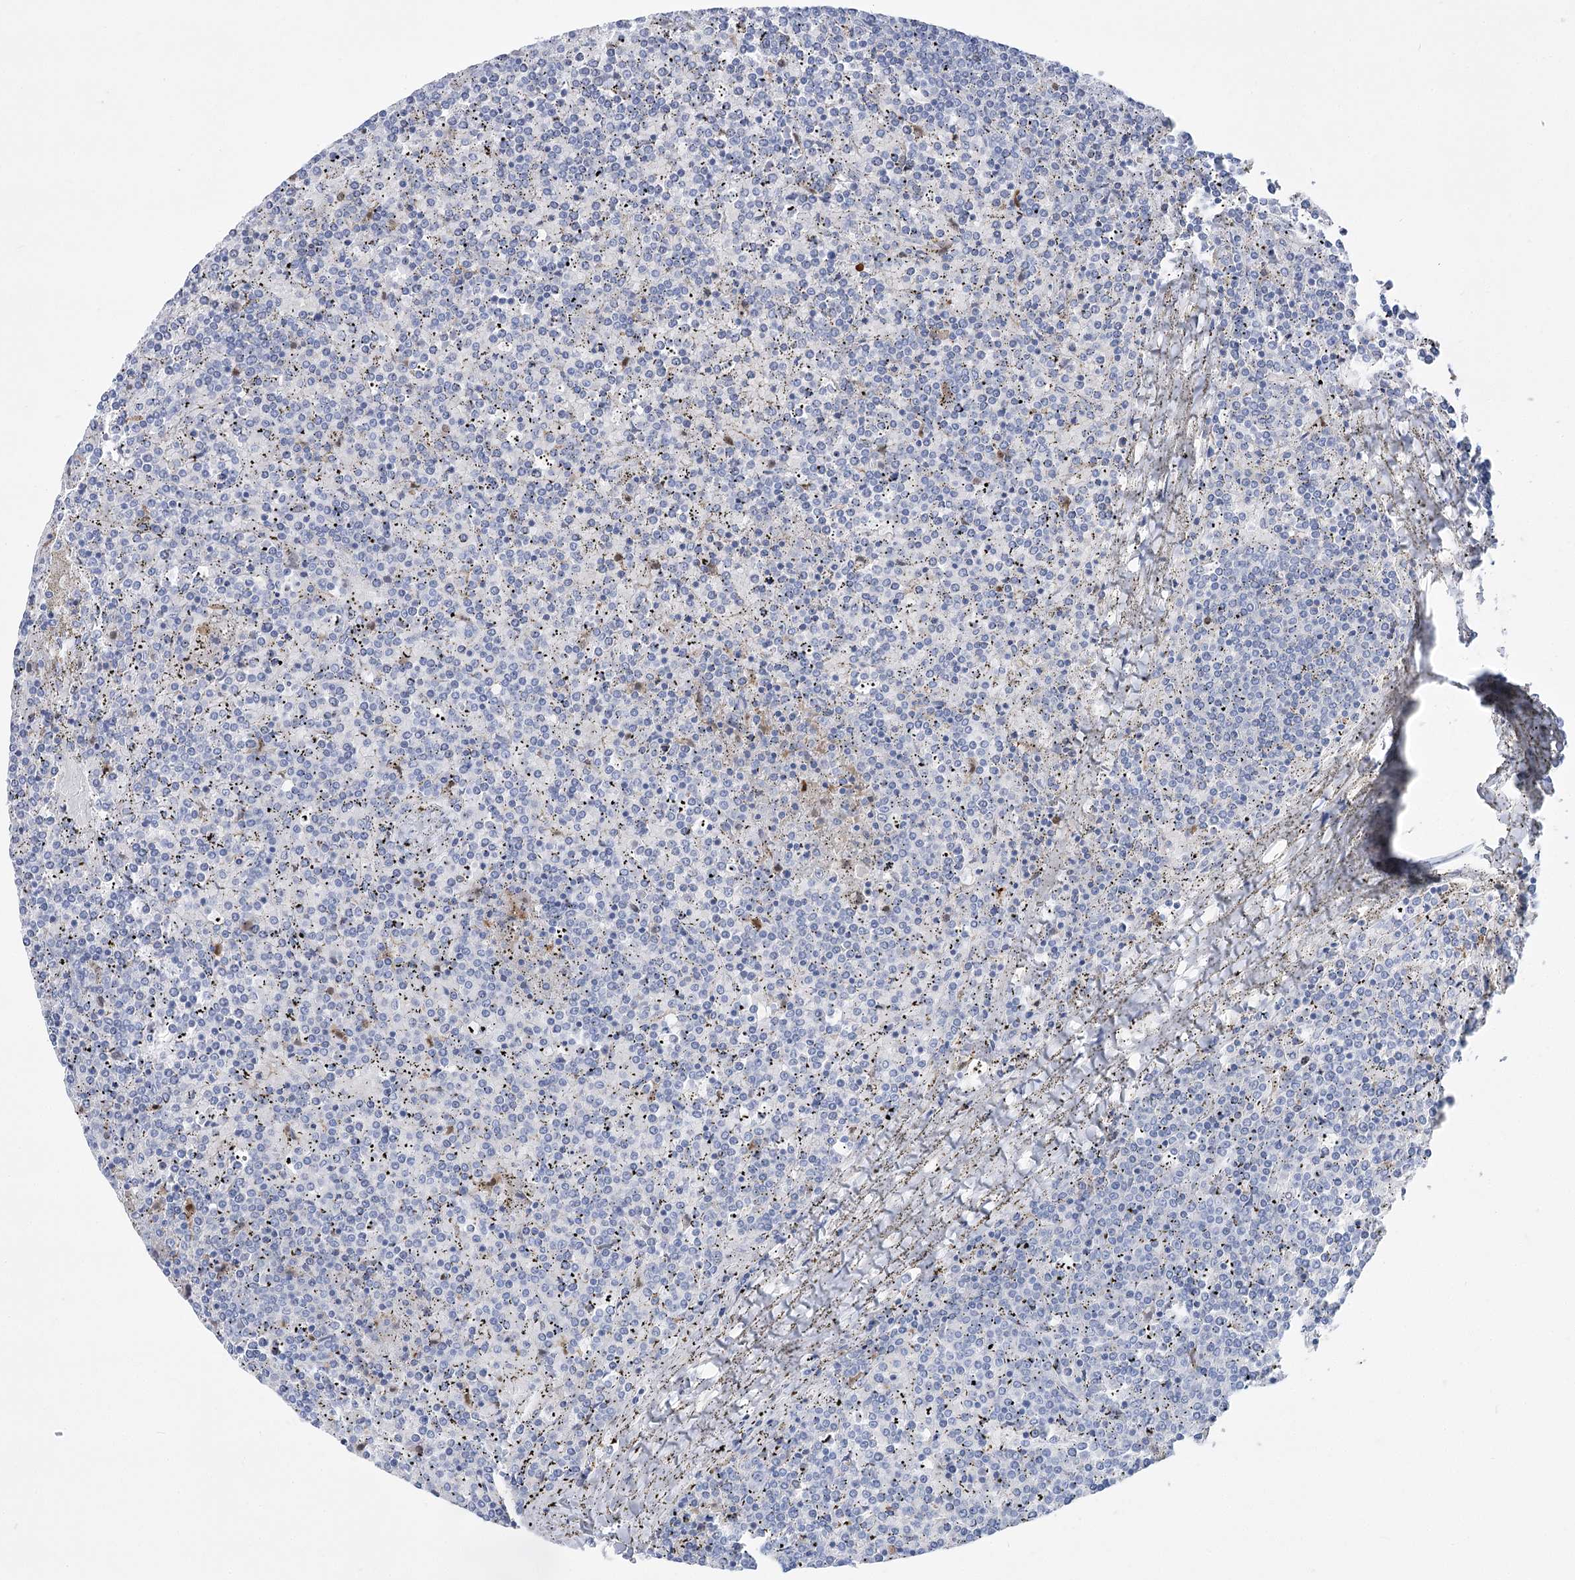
{"staining": {"intensity": "negative", "quantity": "none", "location": "none"}, "tissue": "lymphoma", "cell_type": "Tumor cells", "image_type": "cancer", "snomed": [{"axis": "morphology", "description": "Malignant lymphoma, non-Hodgkin's type, Low grade"}, {"axis": "topography", "description": "Spleen"}], "caption": "High power microscopy micrograph of an immunohistochemistry micrograph of lymphoma, revealing no significant staining in tumor cells. Nuclei are stained in blue.", "gene": "PCDHA1", "patient": {"sex": "female", "age": 19}}